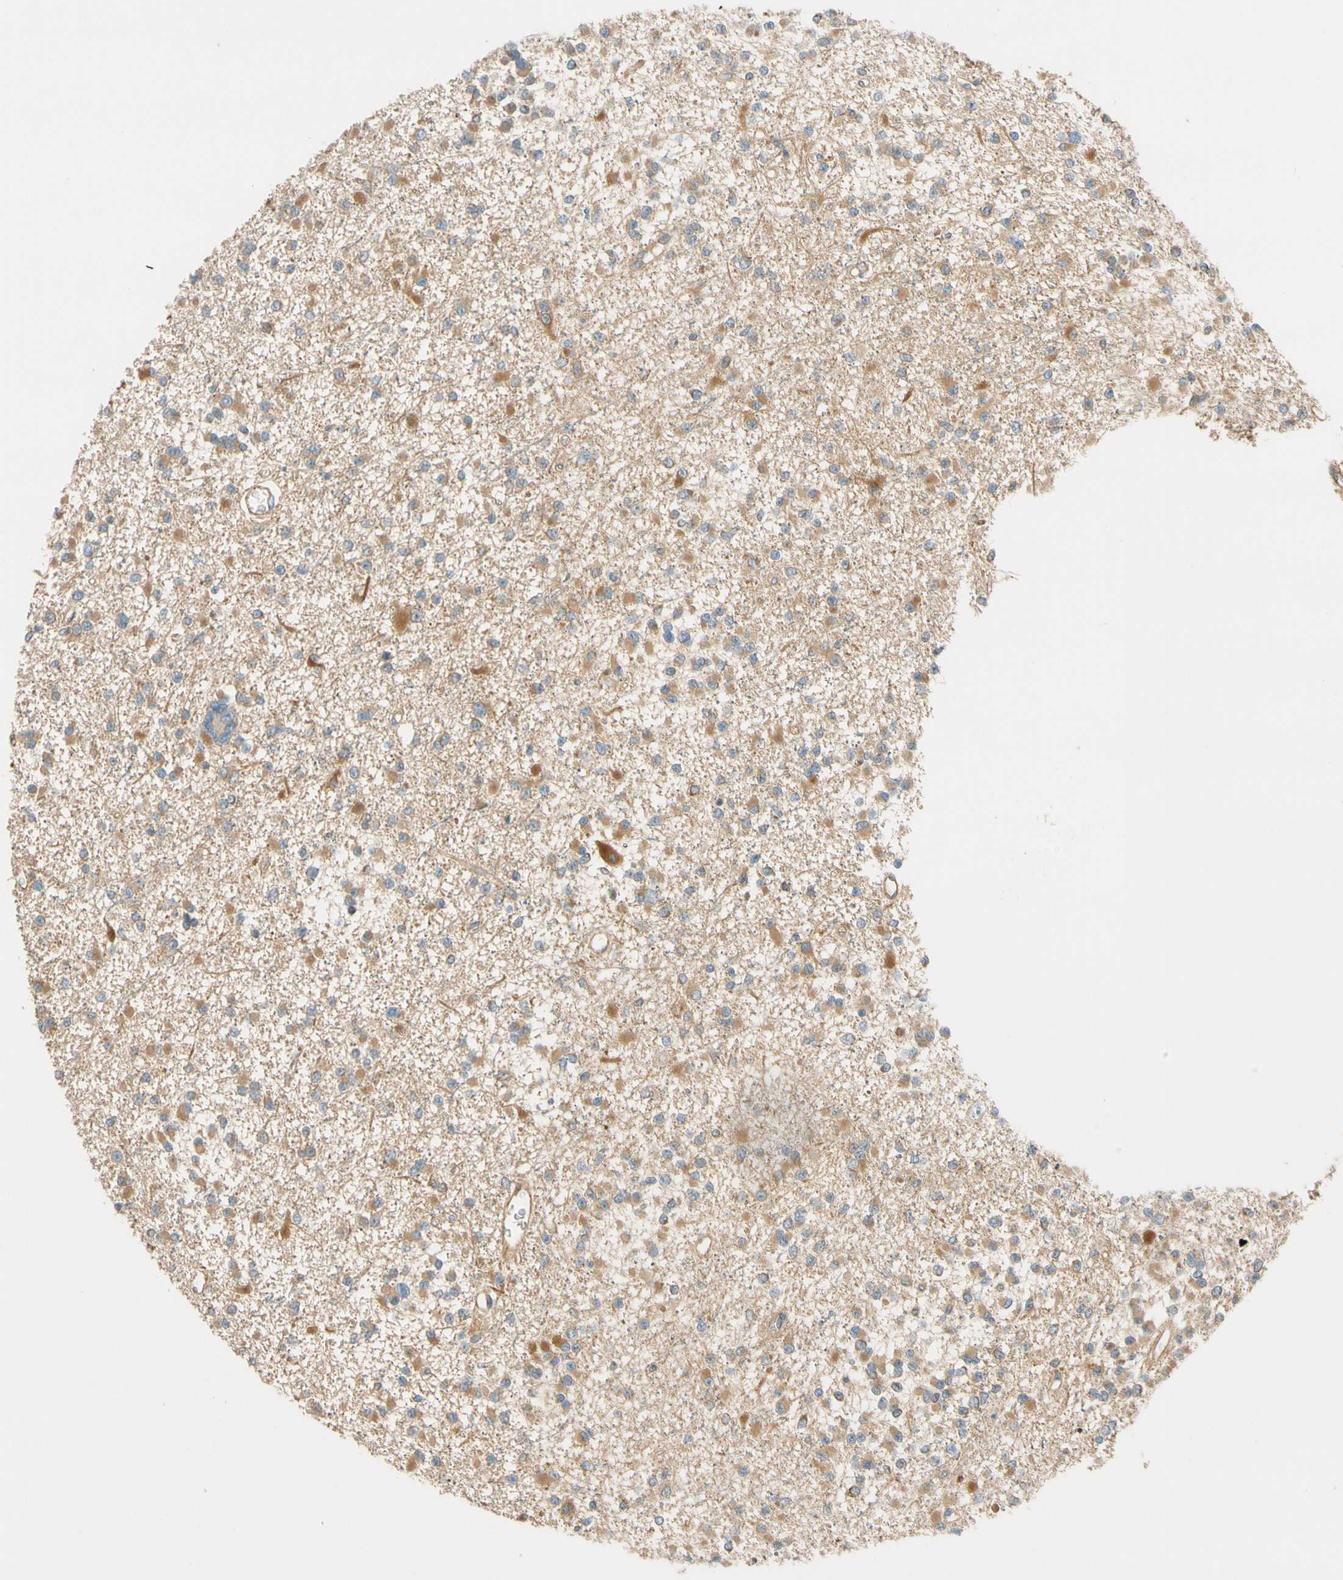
{"staining": {"intensity": "moderate", "quantity": ">75%", "location": "cytoplasmic/membranous"}, "tissue": "glioma", "cell_type": "Tumor cells", "image_type": "cancer", "snomed": [{"axis": "morphology", "description": "Glioma, malignant, Low grade"}, {"axis": "topography", "description": "Brain"}], "caption": "IHC of glioma displays medium levels of moderate cytoplasmic/membranous positivity in about >75% of tumor cells.", "gene": "PARP14", "patient": {"sex": "female", "age": 22}}